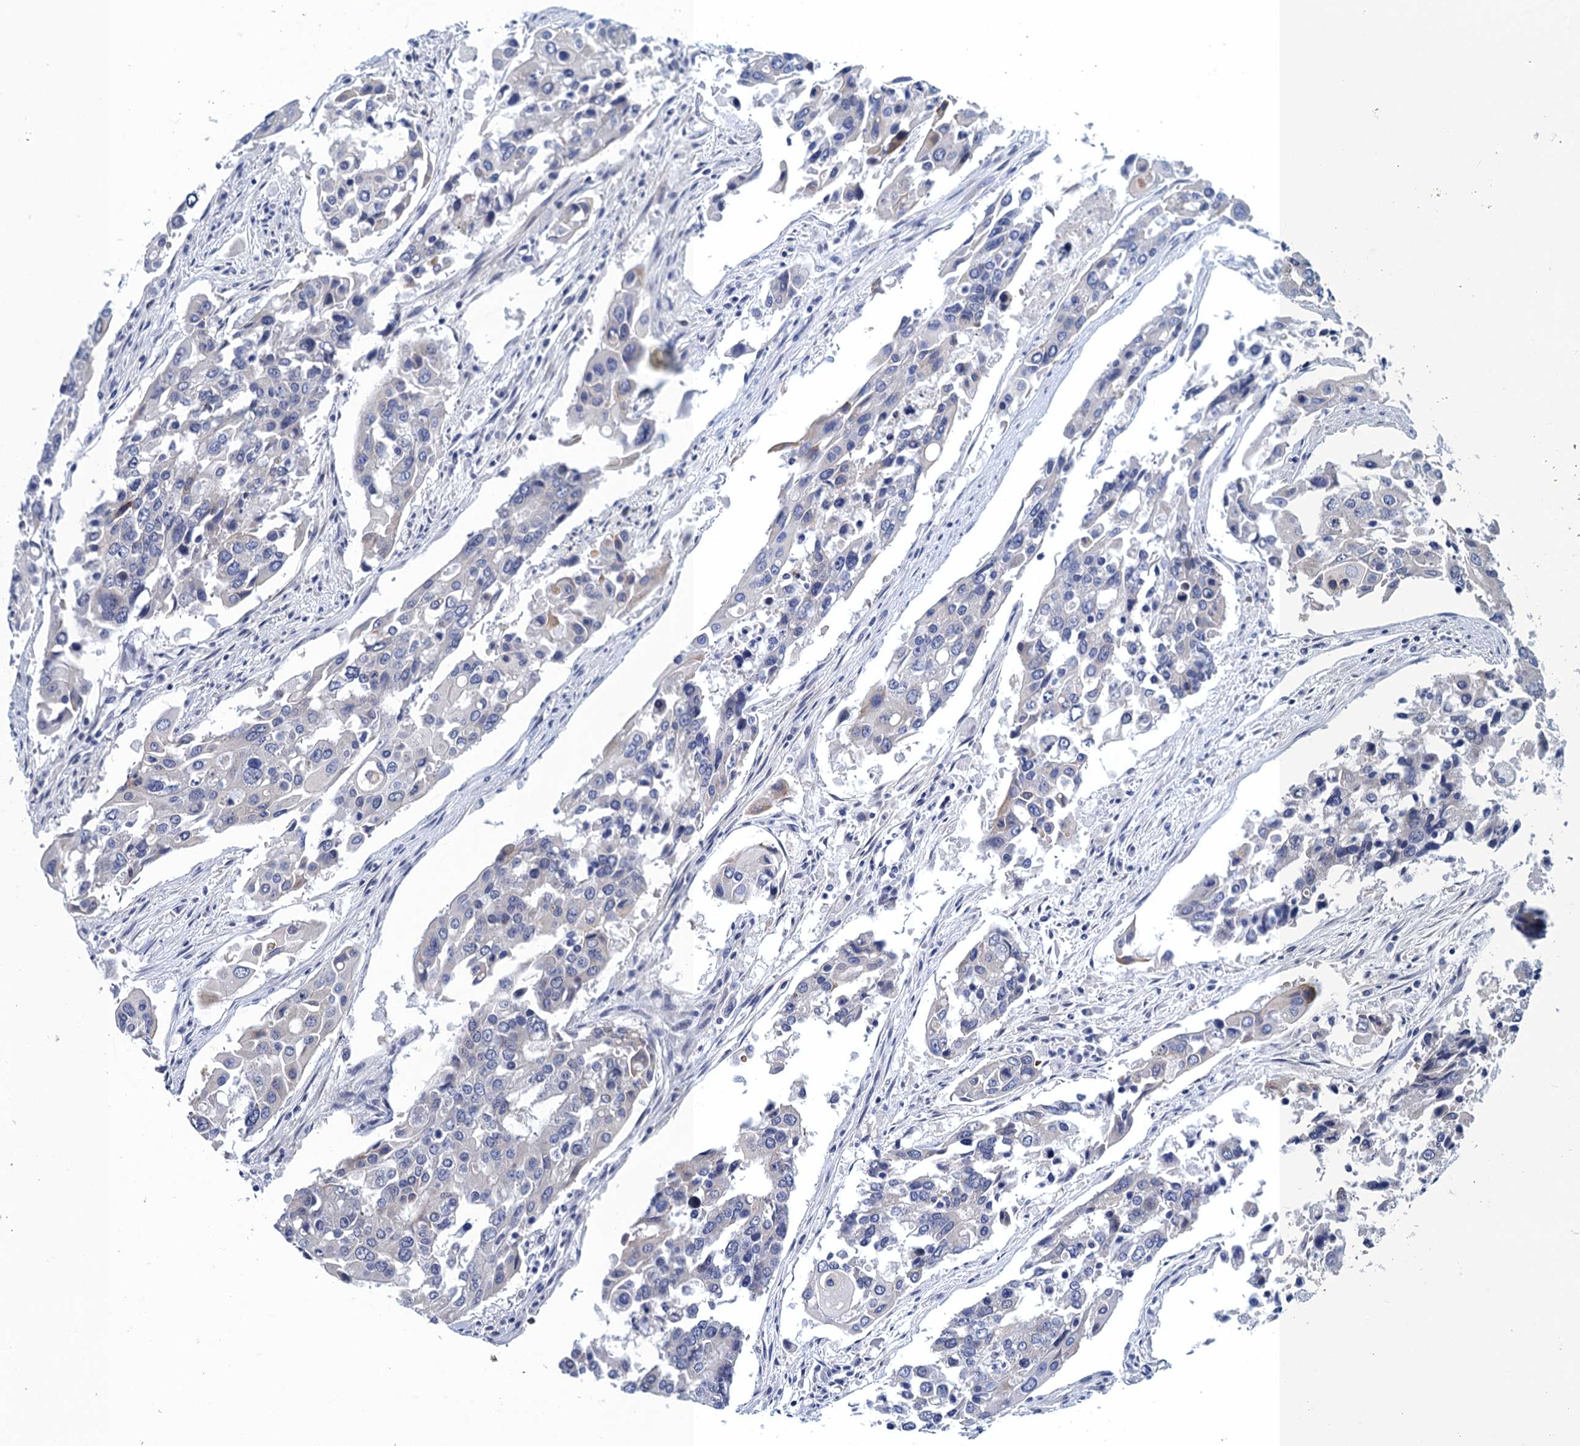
{"staining": {"intensity": "negative", "quantity": "none", "location": "none"}, "tissue": "colorectal cancer", "cell_type": "Tumor cells", "image_type": "cancer", "snomed": [{"axis": "morphology", "description": "Adenocarcinoma, NOS"}, {"axis": "topography", "description": "Colon"}], "caption": "The immunohistochemistry photomicrograph has no significant staining in tumor cells of colorectal cancer tissue.", "gene": "GINS3", "patient": {"sex": "male", "age": 77}}